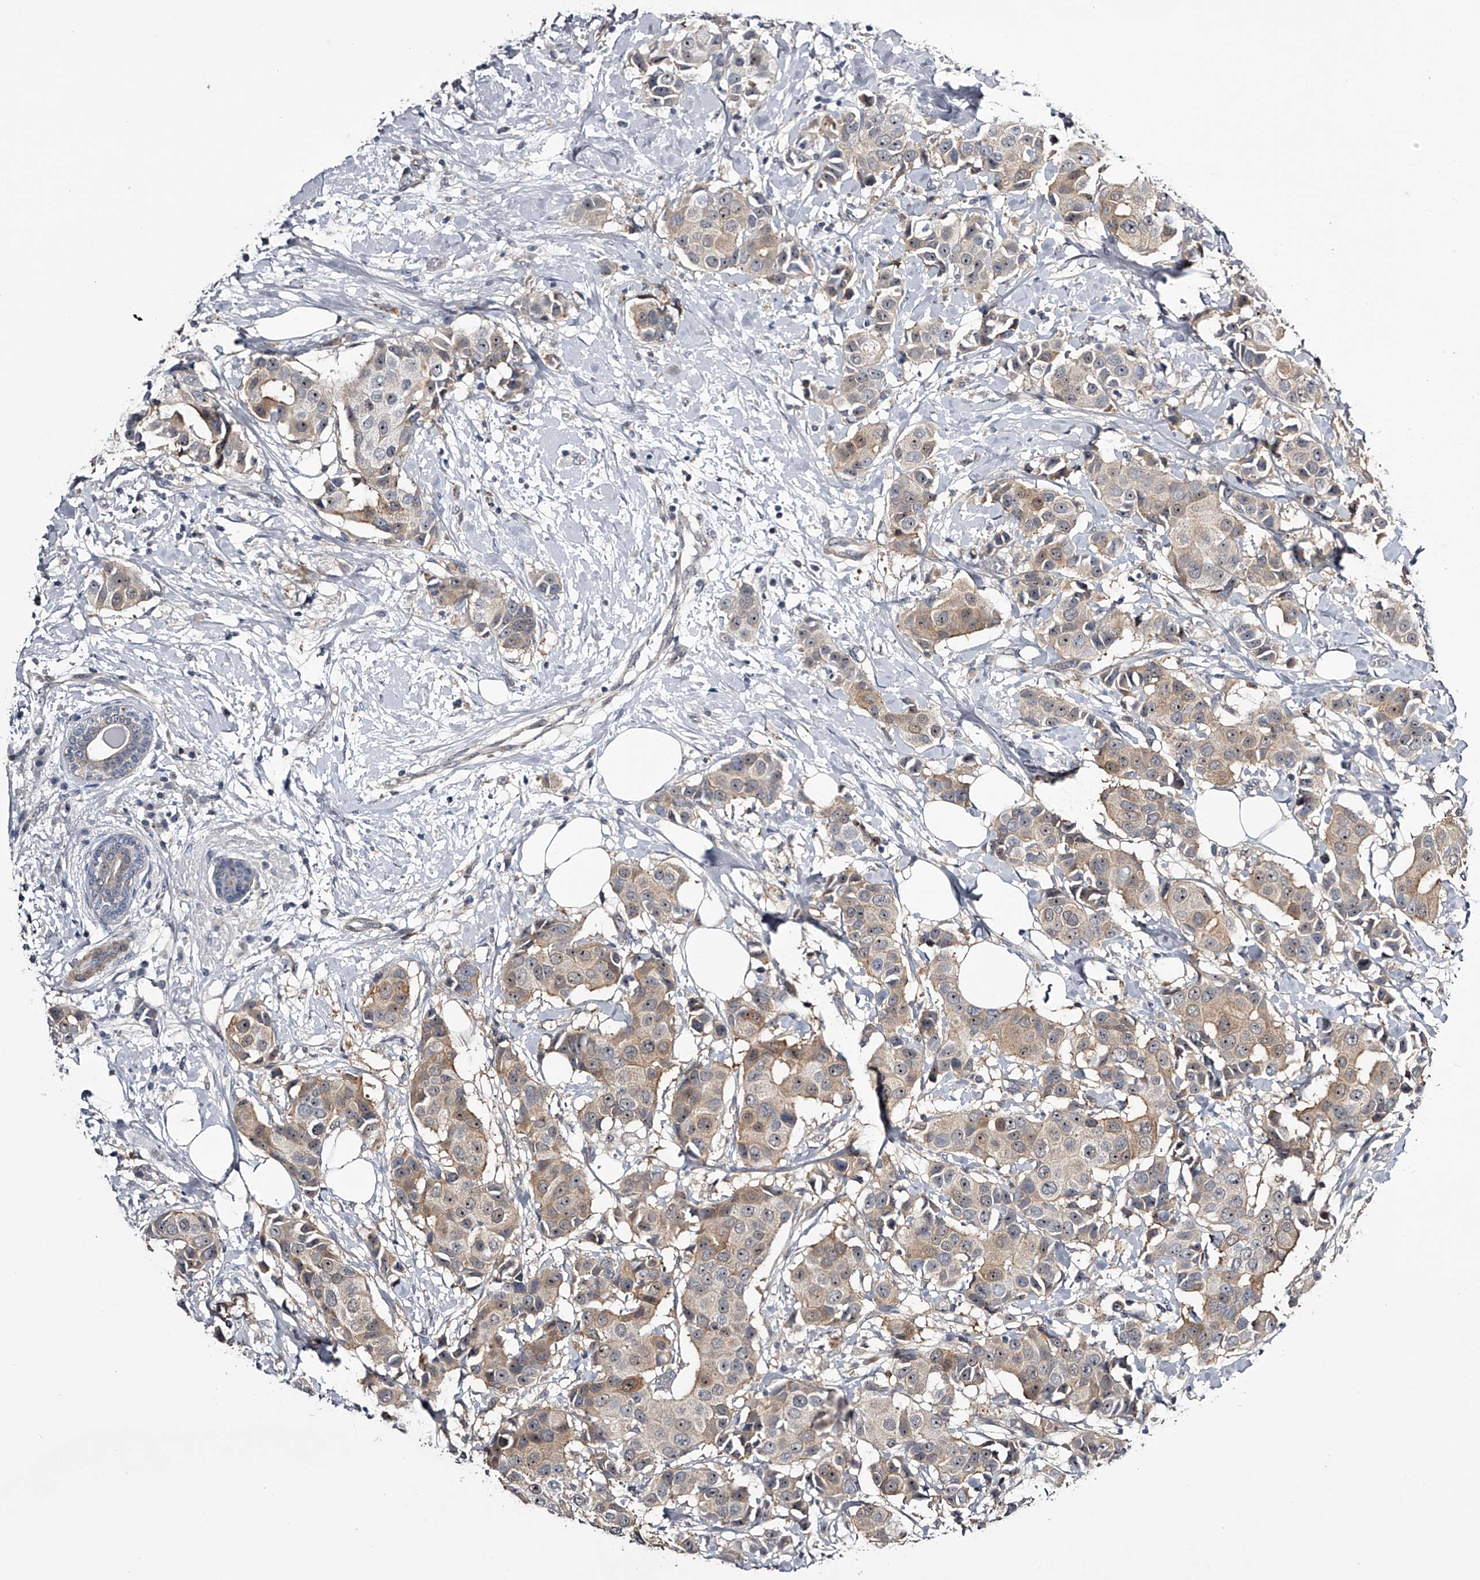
{"staining": {"intensity": "weak", "quantity": "25%-75%", "location": "nuclear"}, "tissue": "breast cancer", "cell_type": "Tumor cells", "image_type": "cancer", "snomed": [{"axis": "morphology", "description": "Normal tissue, NOS"}, {"axis": "morphology", "description": "Duct carcinoma"}, {"axis": "topography", "description": "Breast"}], "caption": "Immunohistochemical staining of breast cancer shows low levels of weak nuclear protein expression in about 25%-75% of tumor cells. The staining is performed using DAB (3,3'-diaminobenzidine) brown chromogen to label protein expression. The nuclei are counter-stained blue using hematoxylin.", "gene": "MDN1", "patient": {"sex": "female", "age": 39}}